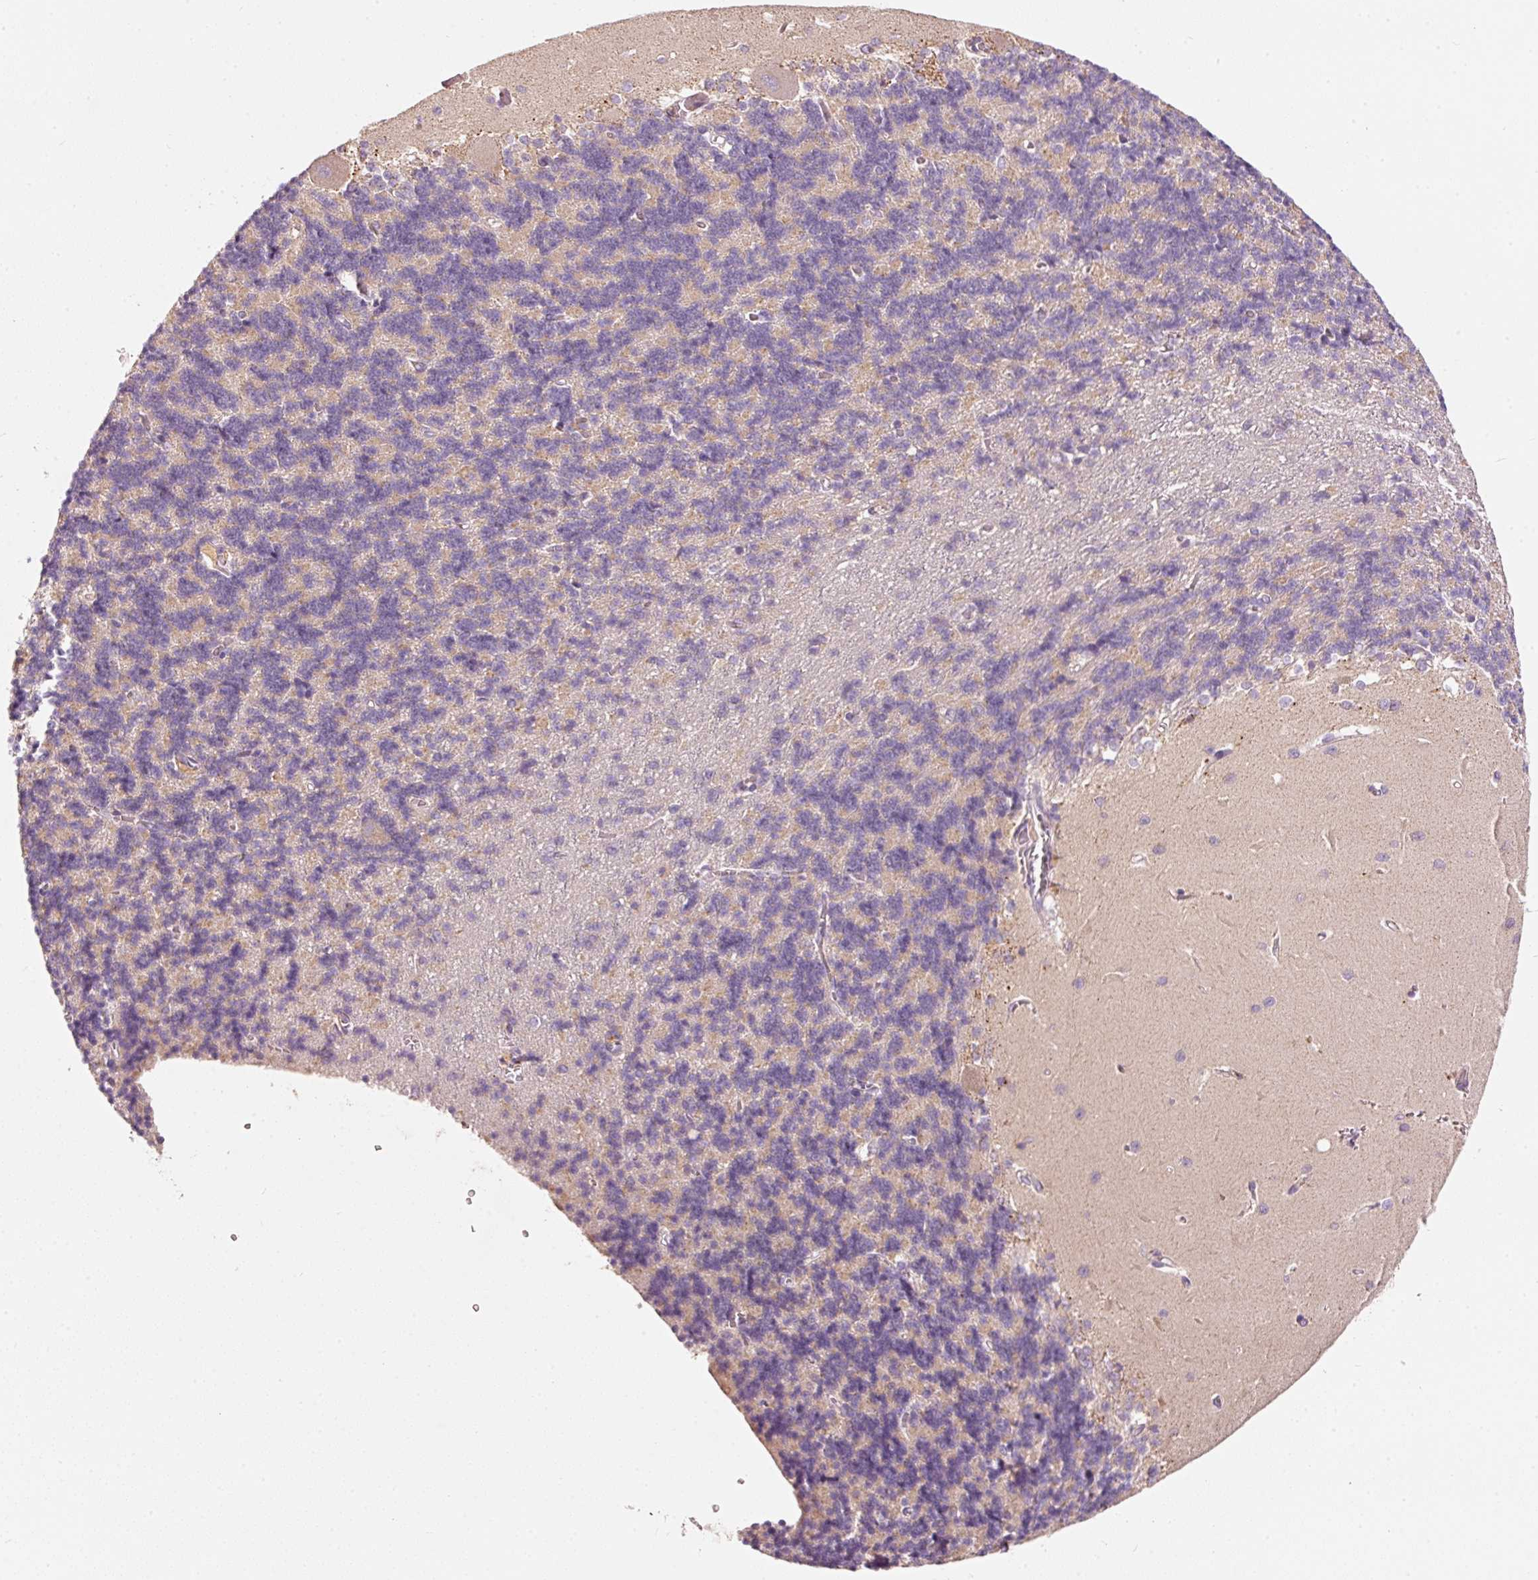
{"staining": {"intensity": "negative", "quantity": "none", "location": "none"}, "tissue": "cerebellum", "cell_type": "Cells in granular layer", "image_type": "normal", "snomed": [{"axis": "morphology", "description": "Normal tissue, NOS"}, {"axis": "topography", "description": "Cerebellum"}], "caption": "High magnification brightfield microscopy of unremarkable cerebellum stained with DAB (3,3'-diaminobenzidine) (brown) and counterstained with hematoxylin (blue): cells in granular layer show no significant staining. (Brightfield microscopy of DAB immunohistochemistry (IHC) at high magnification).", "gene": "KLHL21", "patient": {"sex": "male", "age": 37}}